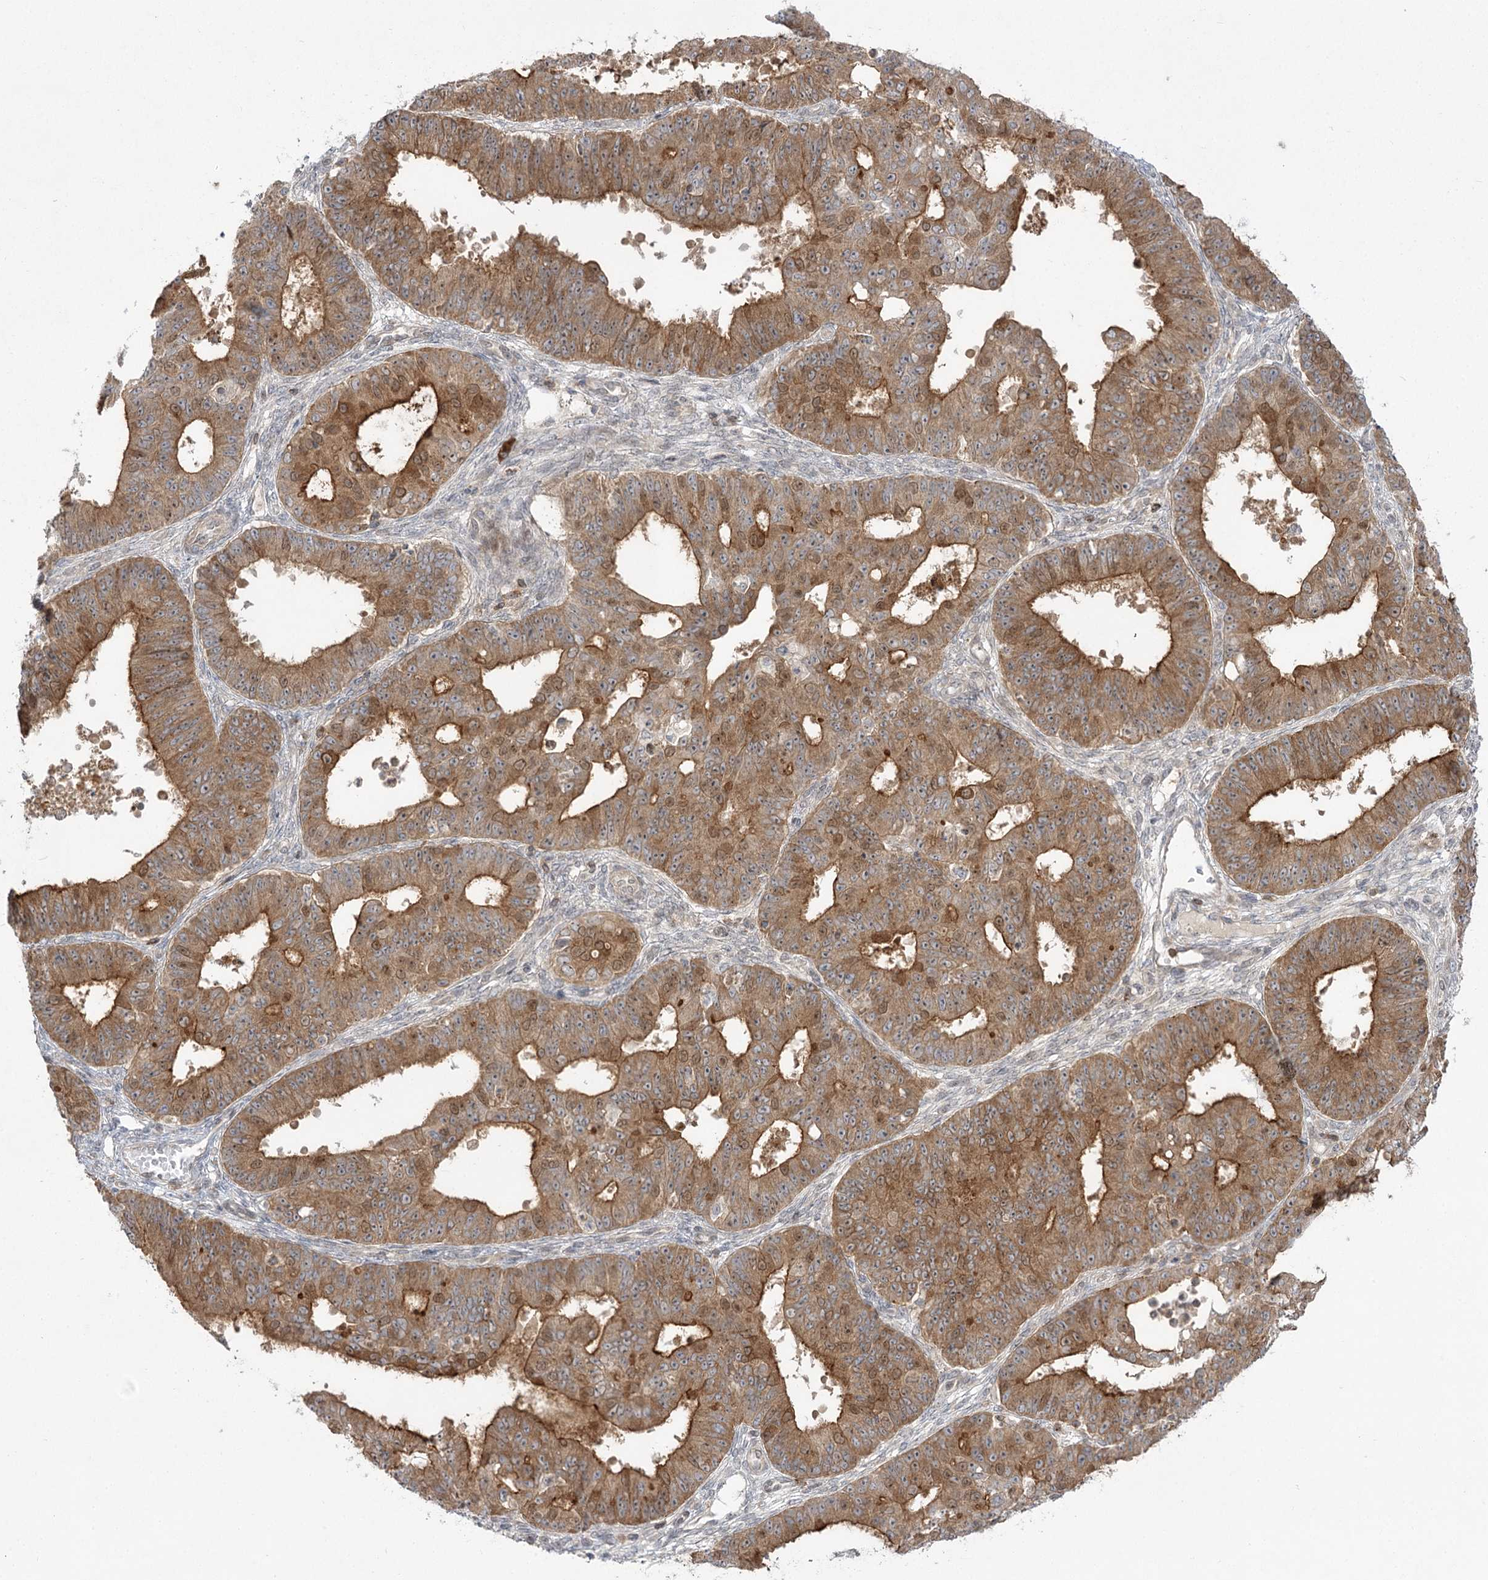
{"staining": {"intensity": "strong", "quantity": ">75%", "location": "cytoplasmic/membranous"}, "tissue": "ovarian cancer", "cell_type": "Tumor cells", "image_type": "cancer", "snomed": [{"axis": "morphology", "description": "Carcinoma, endometroid"}, {"axis": "topography", "description": "Appendix"}, {"axis": "topography", "description": "Ovary"}], "caption": "The immunohistochemical stain labels strong cytoplasmic/membranous expression in tumor cells of endometroid carcinoma (ovarian) tissue. (DAB IHC, brown staining for protein, blue staining for nuclei).", "gene": "SYTL1", "patient": {"sex": "female", "age": 42}}